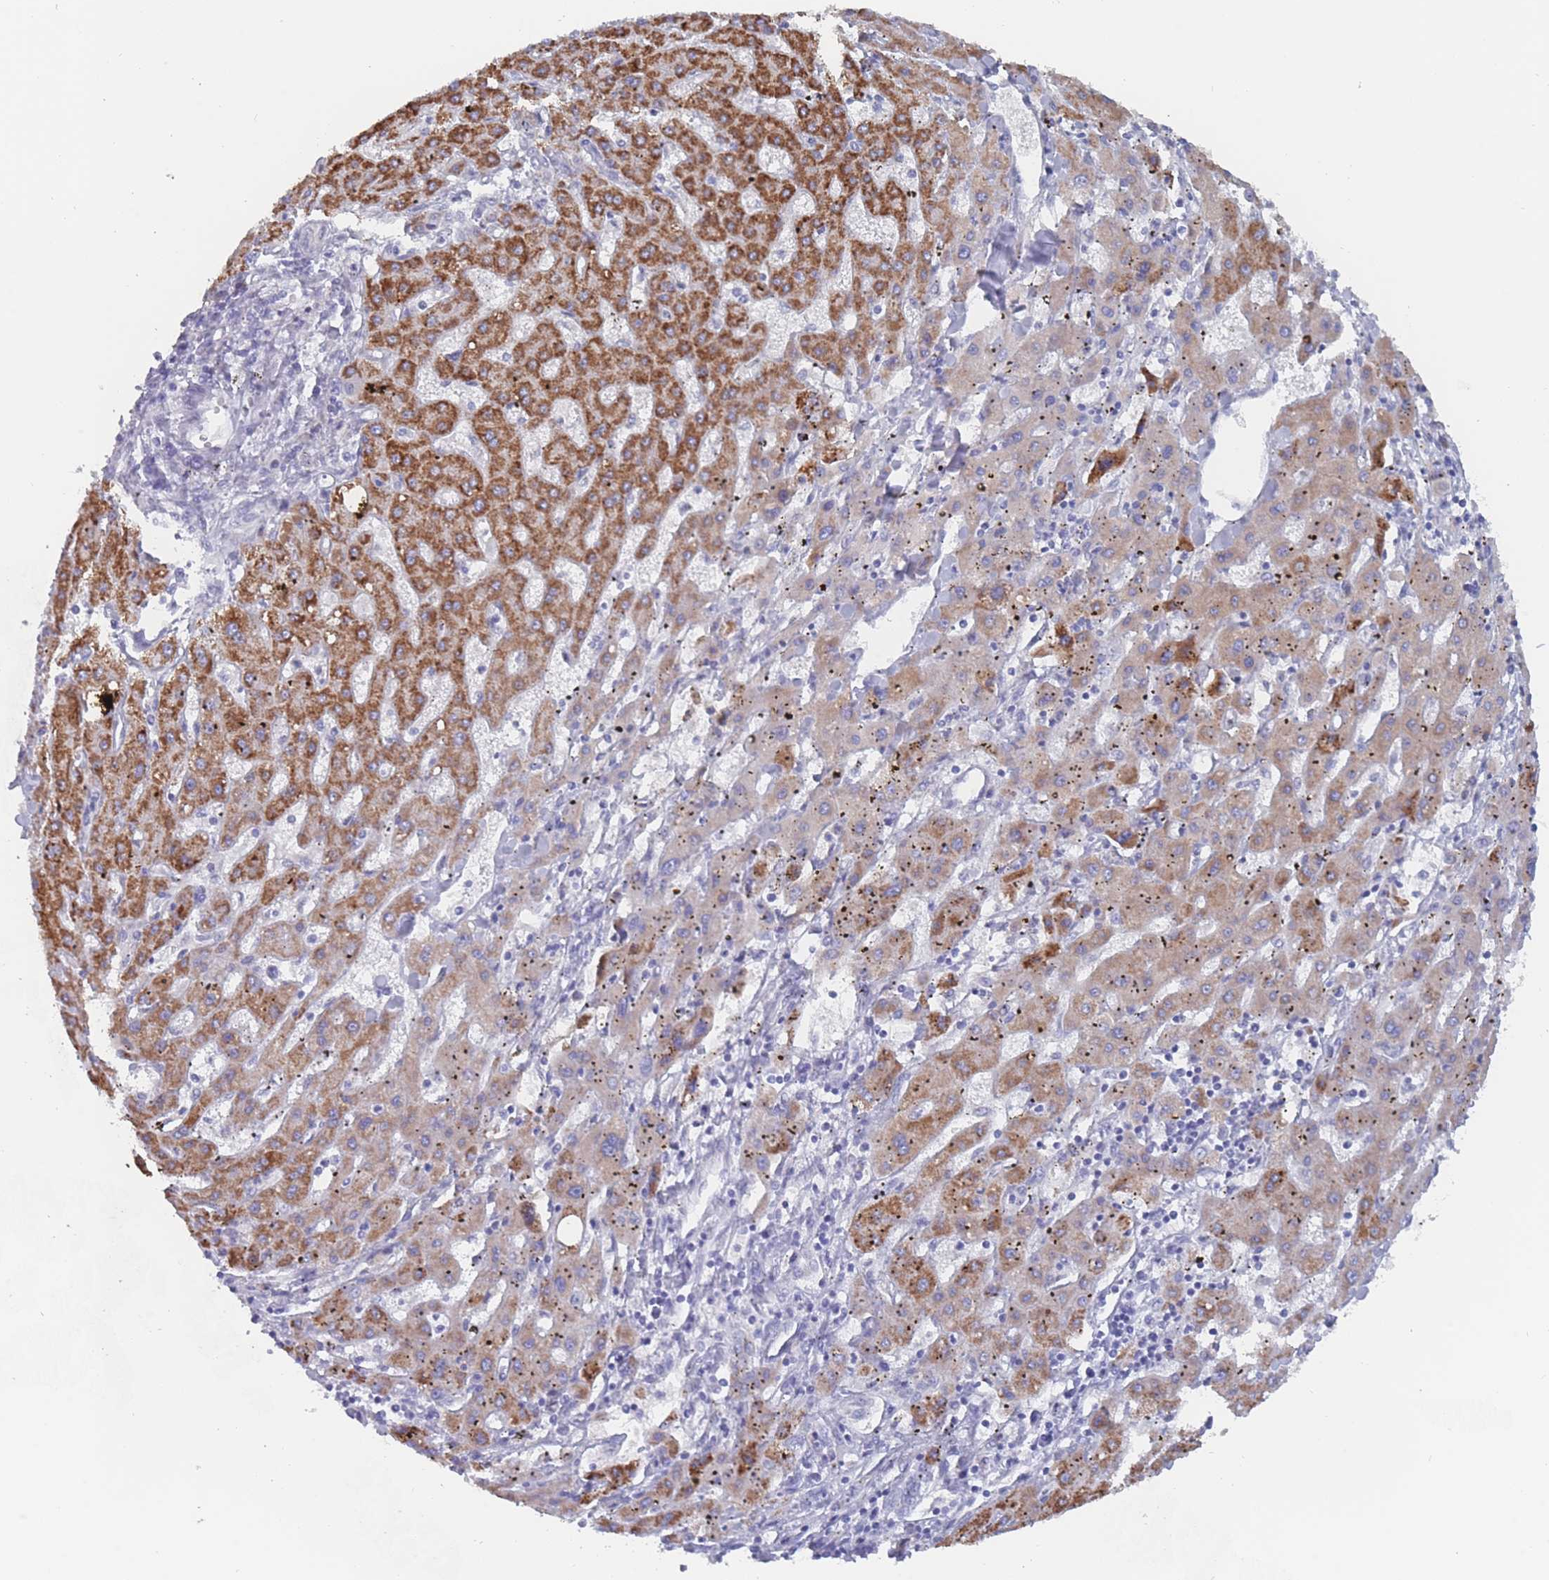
{"staining": {"intensity": "strong", "quantity": "25%-75%", "location": "cytoplasmic/membranous"}, "tissue": "liver cancer", "cell_type": "Tumor cells", "image_type": "cancer", "snomed": [{"axis": "morphology", "description": "Carcinoma, Hepatocellular, NOS"}, {"axis": "topography", "description": "Liver"}], "caption": "A high-resolution image shows immunohistochemistry (IHC) staining of liver hepatocellular carcinoma, which reveals strong cytoplasmic/membranous staining in about 25%-75% of tumor cells.", "gene": "ST8SIA5", "patient": {"sex": "male", "age": 72}}